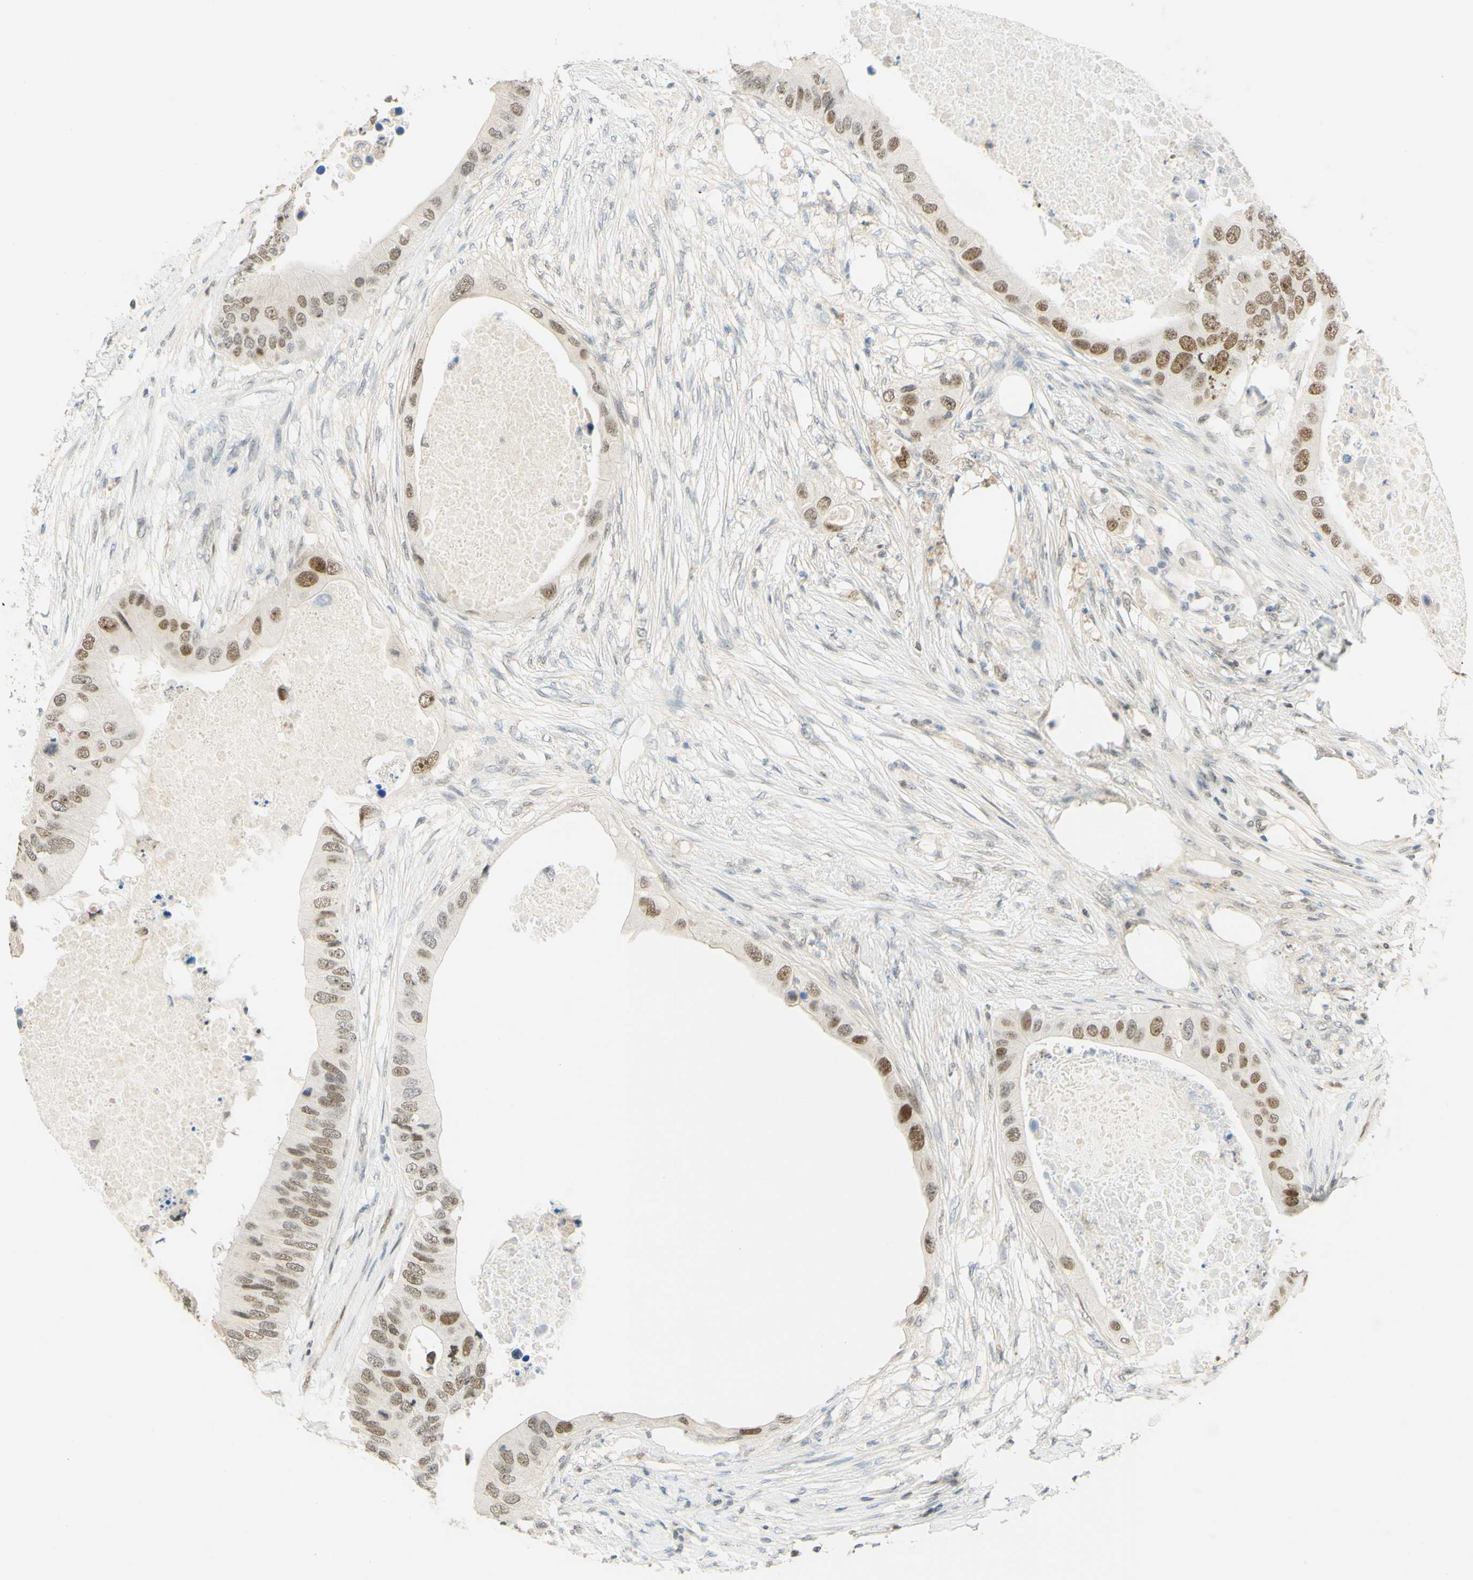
{"staining": {"intensity": "moderate", "quantity": ">75%", "location": "nuclear"}, "tissue": "colorectal cancer", "cell_type": "Tumor cells", "image_type": "cancer", "snomed": [{"axis": "morphology", "description": "Adenocarcinoma, NOS"}, {"axis": "topography", "description": "Colon"}], "caption": "A medium amount of moderate nuclear positivity is present in about >75% of tumor cells in adenocarcinoma (colorectal) tissue.", "gene": "POLB", "patient": {"sex": "male", "age": 71}}